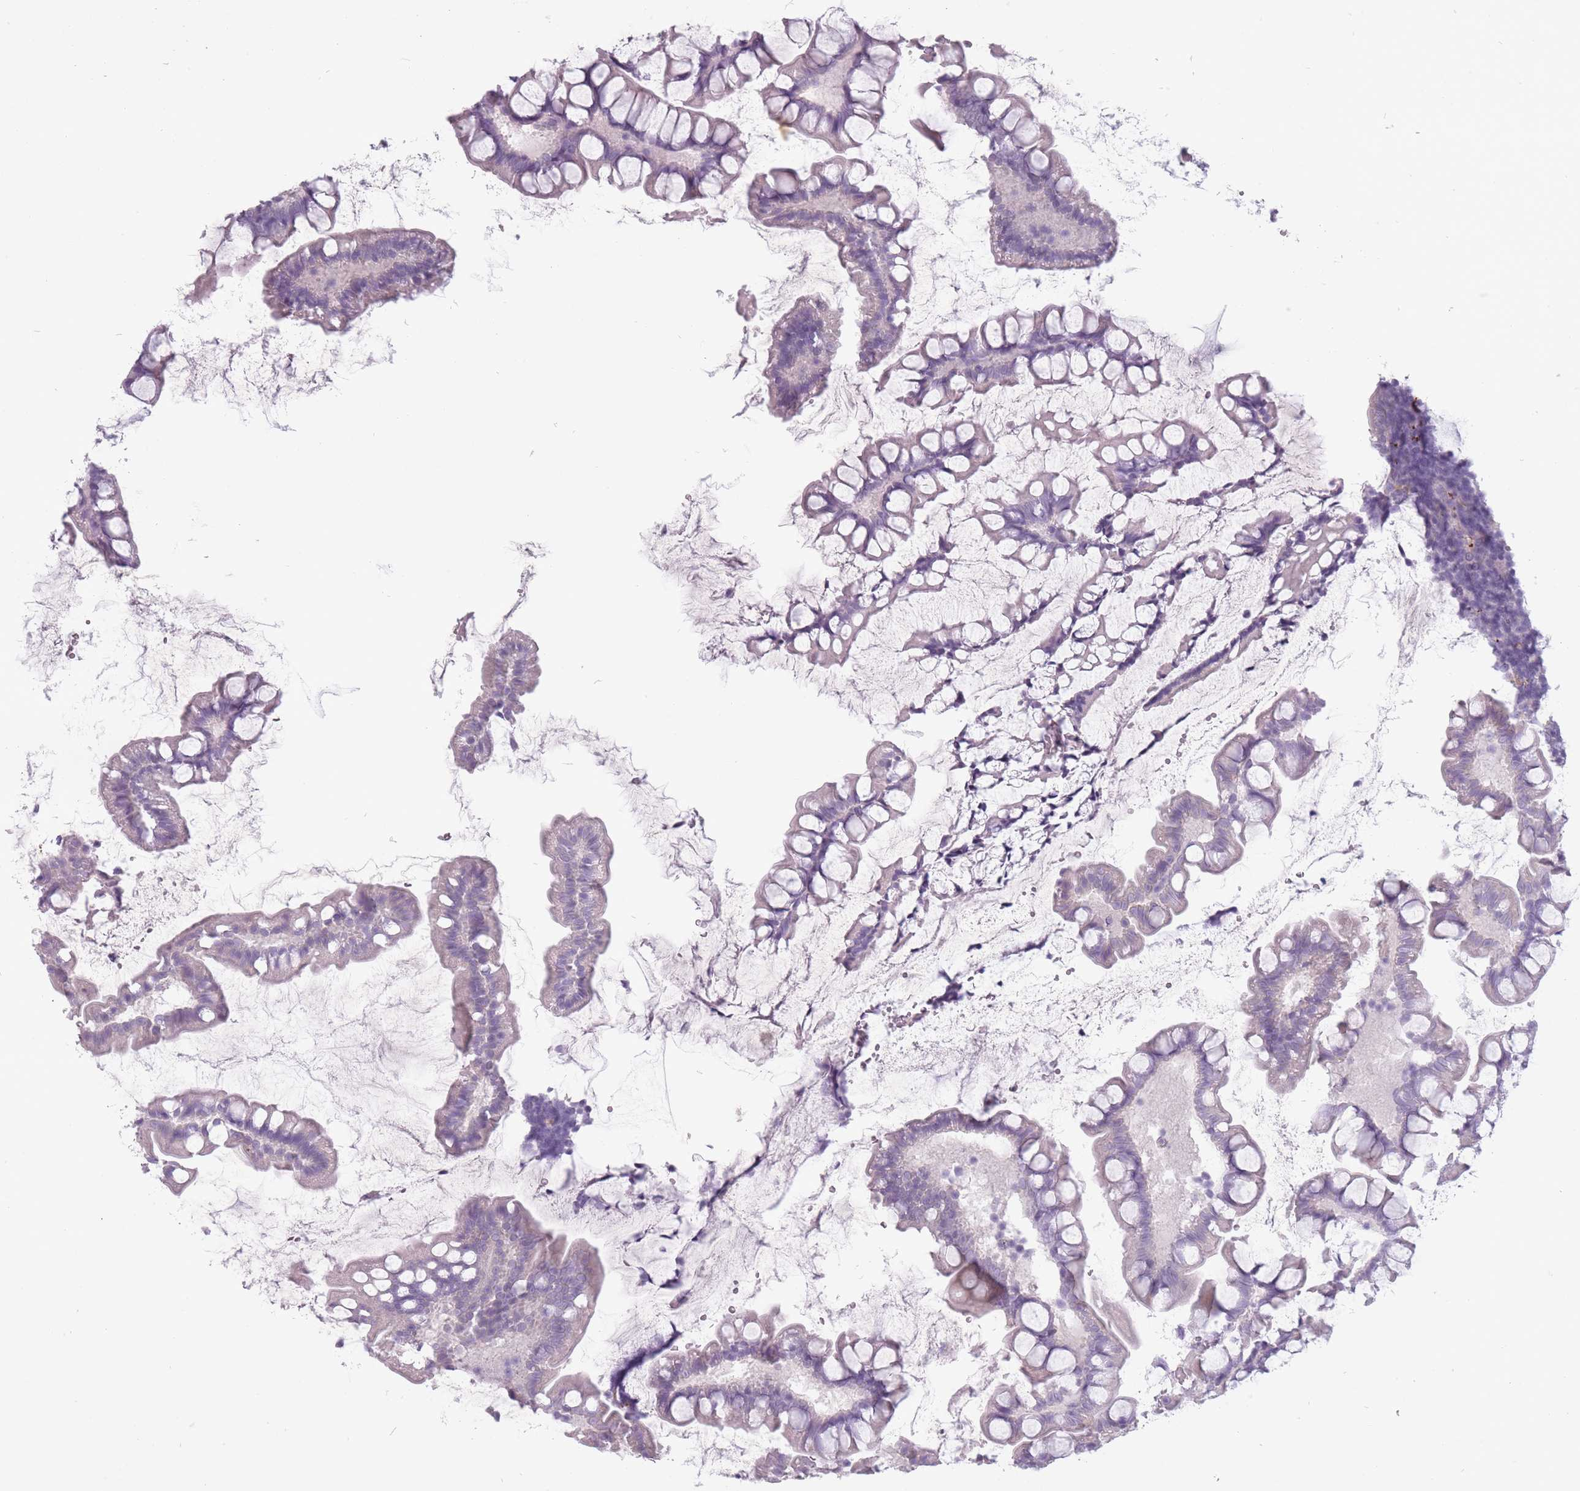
{"staining": {"intensity": "negative", "quantity": "none", "location": "none"}, "tissue": "small intestine", "cell_type": "Glandular cells", "image_type": "normal", "snomed": [{"axis": "morphology", "description": "Normal tissue, NOS"}, {"axis": "topography", "description": "Small intestine"}], "caption": "High power microscopy photomicrograph of an IHC micrograph of normal small intestine, revealing no significant positivity in glandular cells.", "gene": "RFX4", "patient": {"sex": "male", "age": 70}}